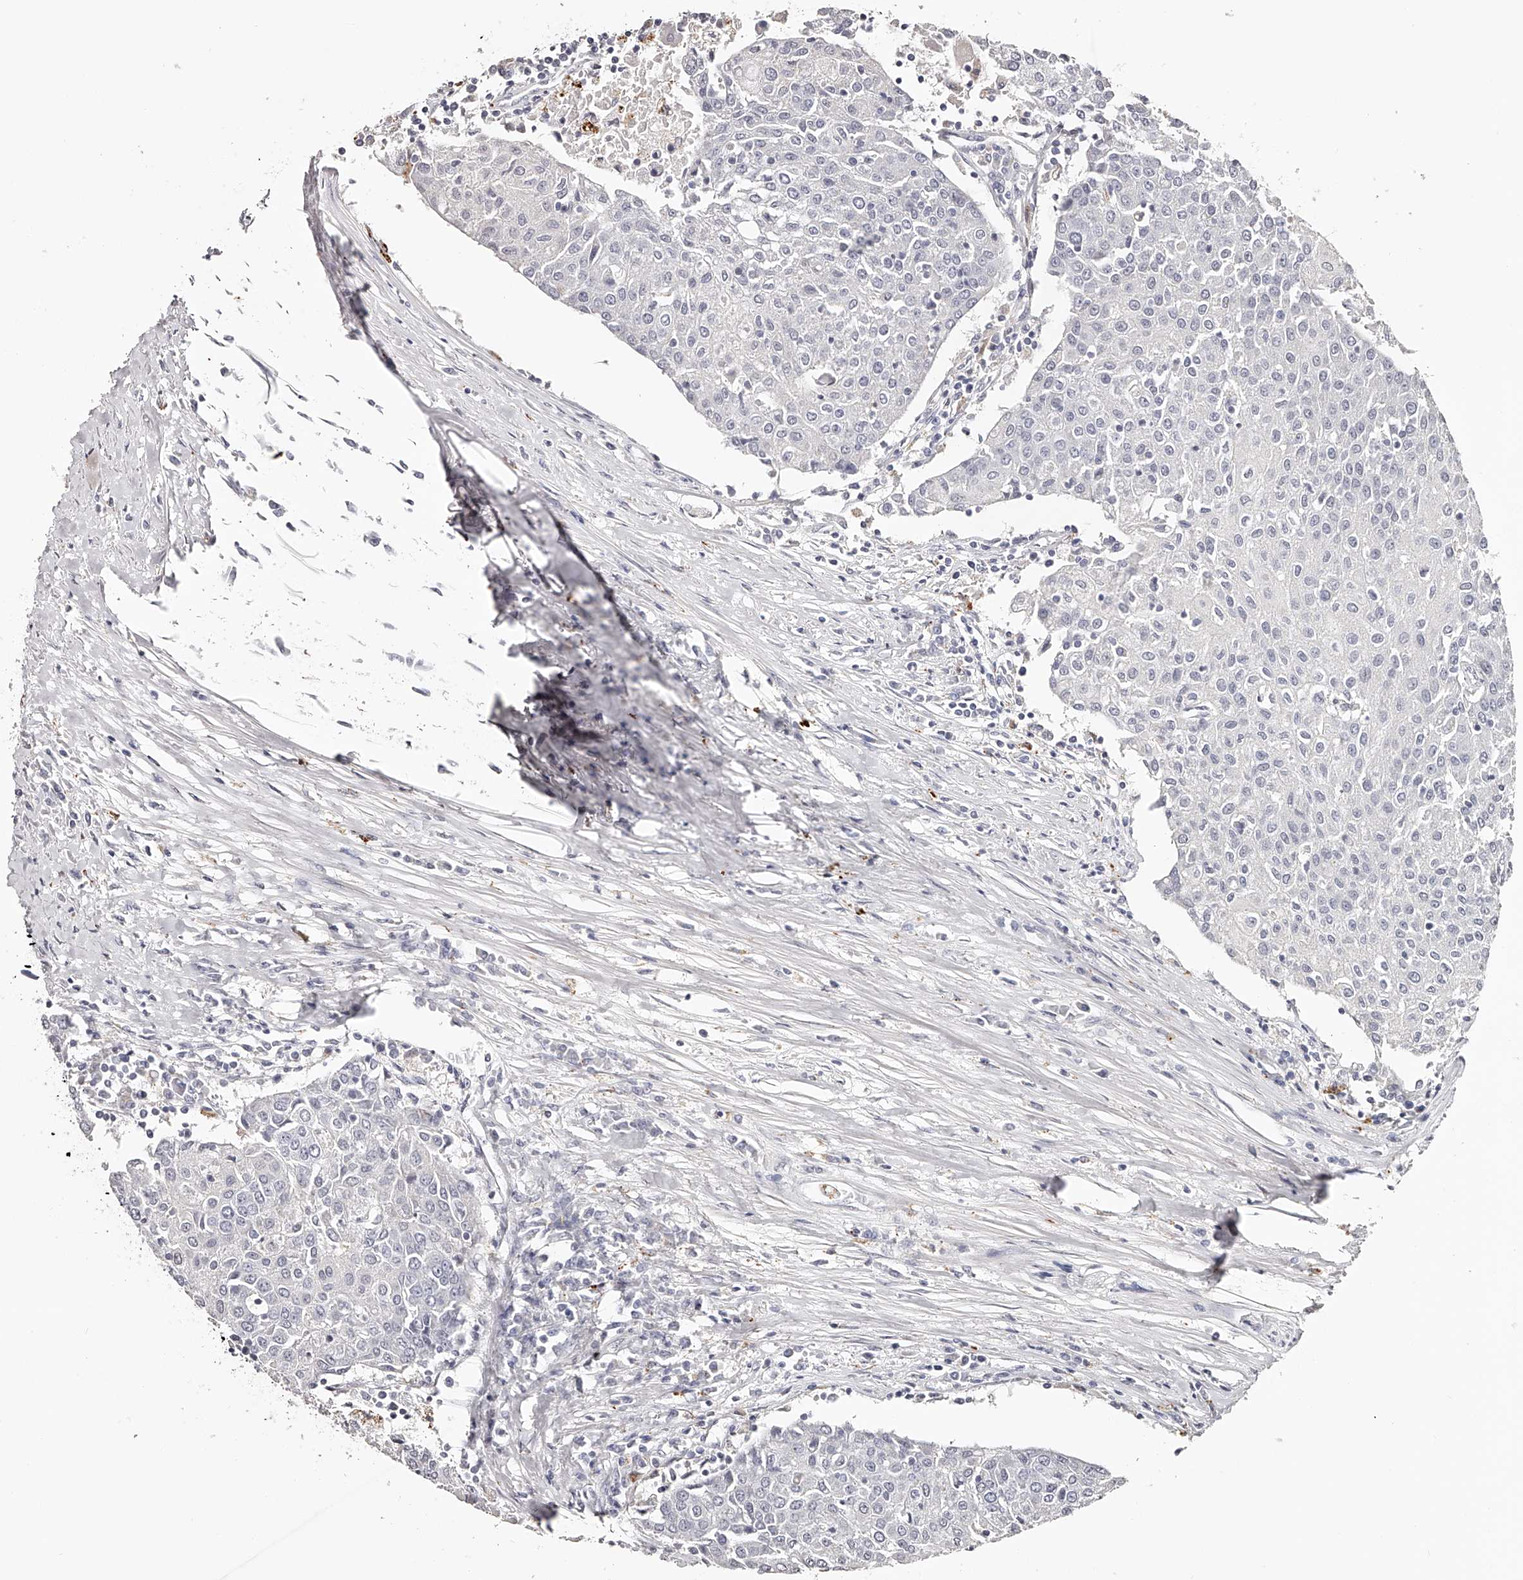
{"staining": {"intensity": "negative", "quantity": "none", "location": "none"}, "tissue": "urothelial cancer", "cell_type": "Tumor cells", "image_type": "cancer", "snomed": [{"axis": "morphology", "description": "Urothelial carcinoma, High grade"}, {"axis": "topography", "description": "Urinary bladder"}], "caption": "A micrograph of human urothelial carcinoma (high-grade) is negative for staining in tumor cells.", "gene": "SLC35D3", "patient": {"sex": "female", "age": 85}}